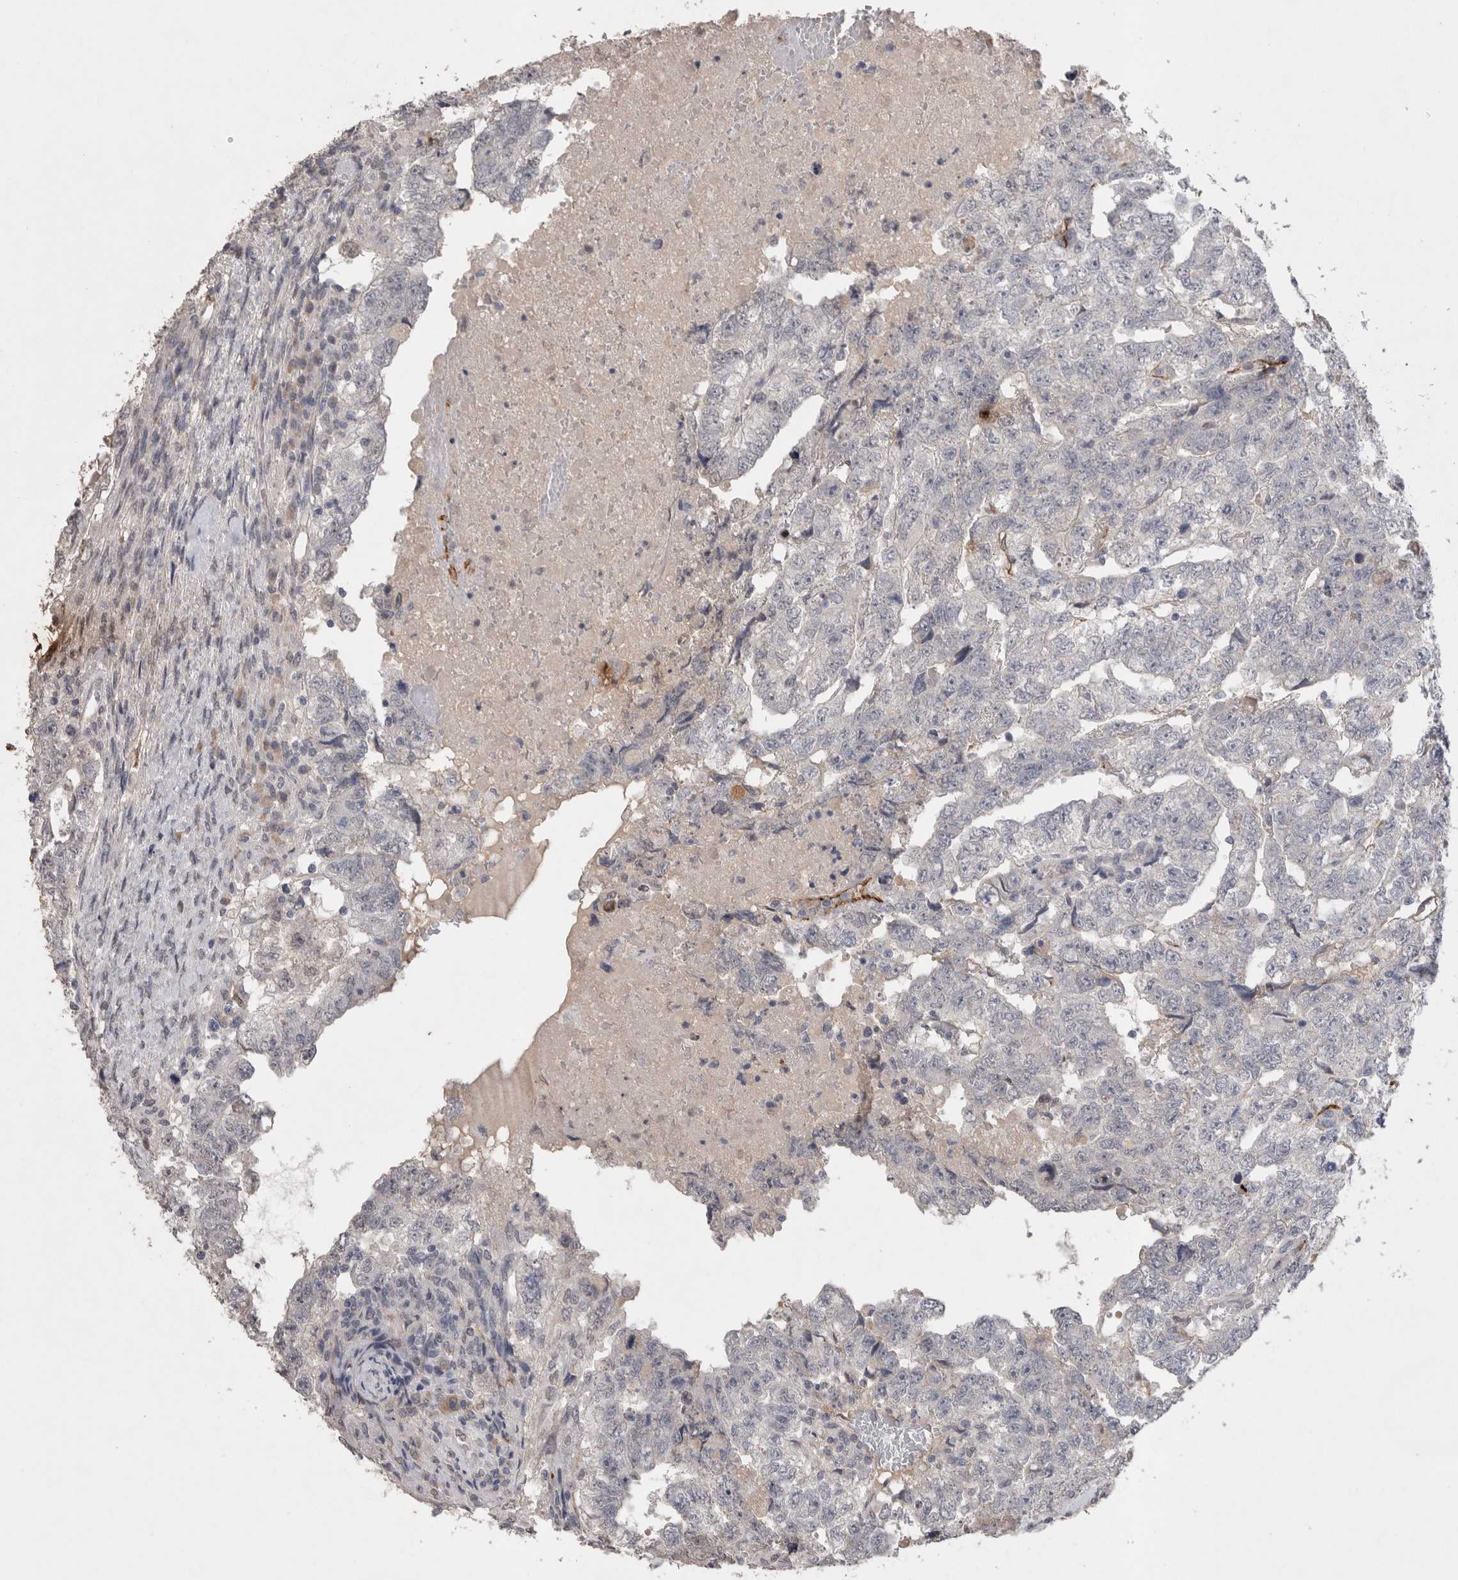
{"staining": {"intensity": "negative", "quantity": "none", "location": "none"}, "tissue": "testis cancer", "cell_type": "Tumor cells", "image_type": "cancer", "snomed": [{"axis": "morphology", "description": "Carcinoma, Embryonal, NOS"}, {"axis": "topography", "description": "Testis"}], "caption": "The photomicrograph reveals no significant positivity in tumor cells of testis embryonal carcinoma.", "gene": "CDH13", "patient": {"sex": "male", "age": 36}}